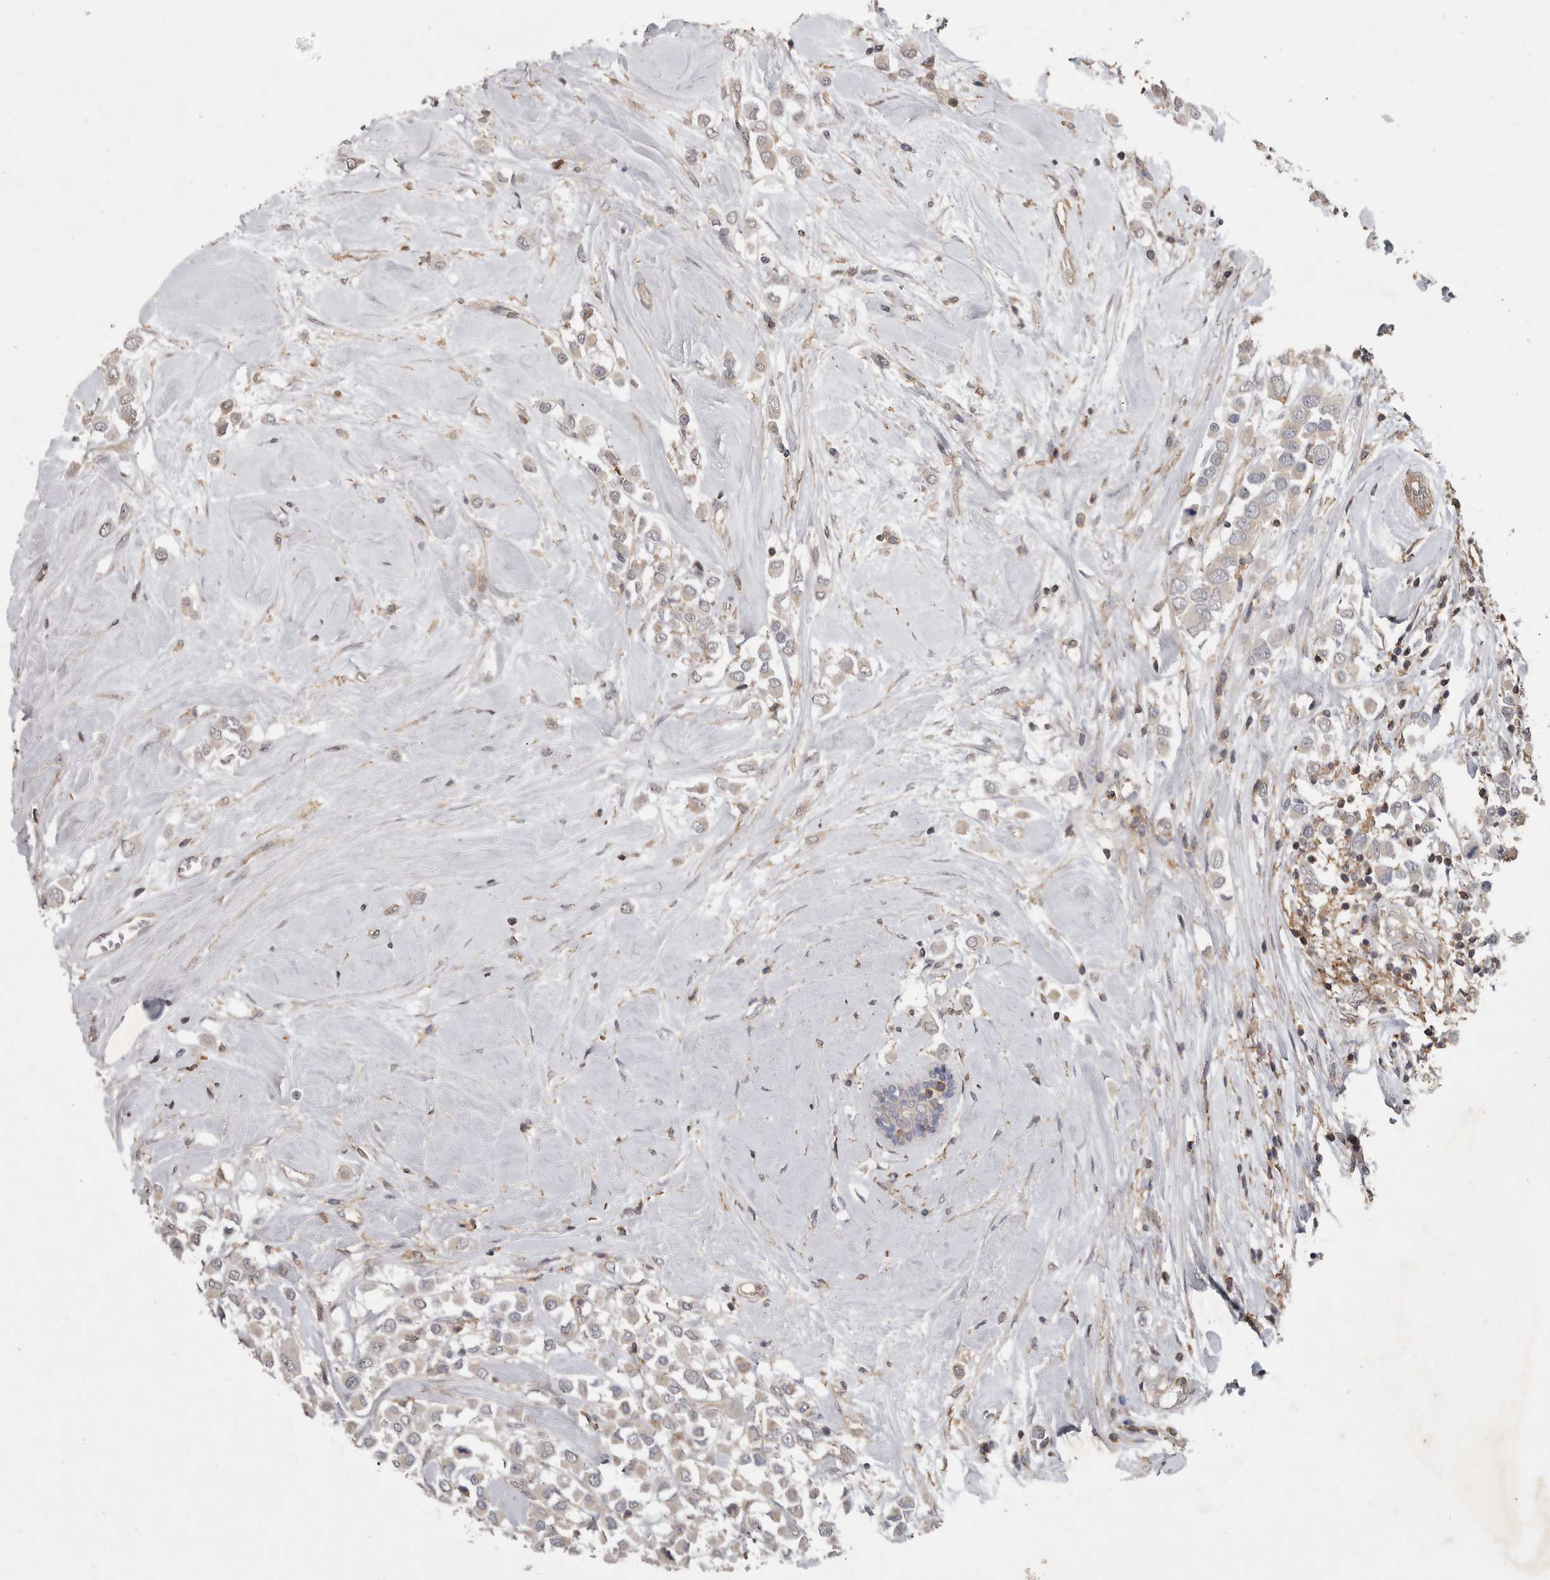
{"staining": {"intensity": "negative", "quantity": "none", "location": "none"}, "tissue": "breast cancer", "cell_type": "Tumor cells", "image_type": "cancer", "snomed": [{"axis": "morphology", "description": "Duct carcinoma"}, {"axis": "topography", "description": "Breast"}], "caption": "Tumor cells are negative for protein expression in human breast cancer. (Brightfield microscopy of DAB (3,3'-diaminobenzidine) immunohistochemistry at high magnification).", "gene": "SPATA48", "patient": {"sex": "female", "age": 61}}